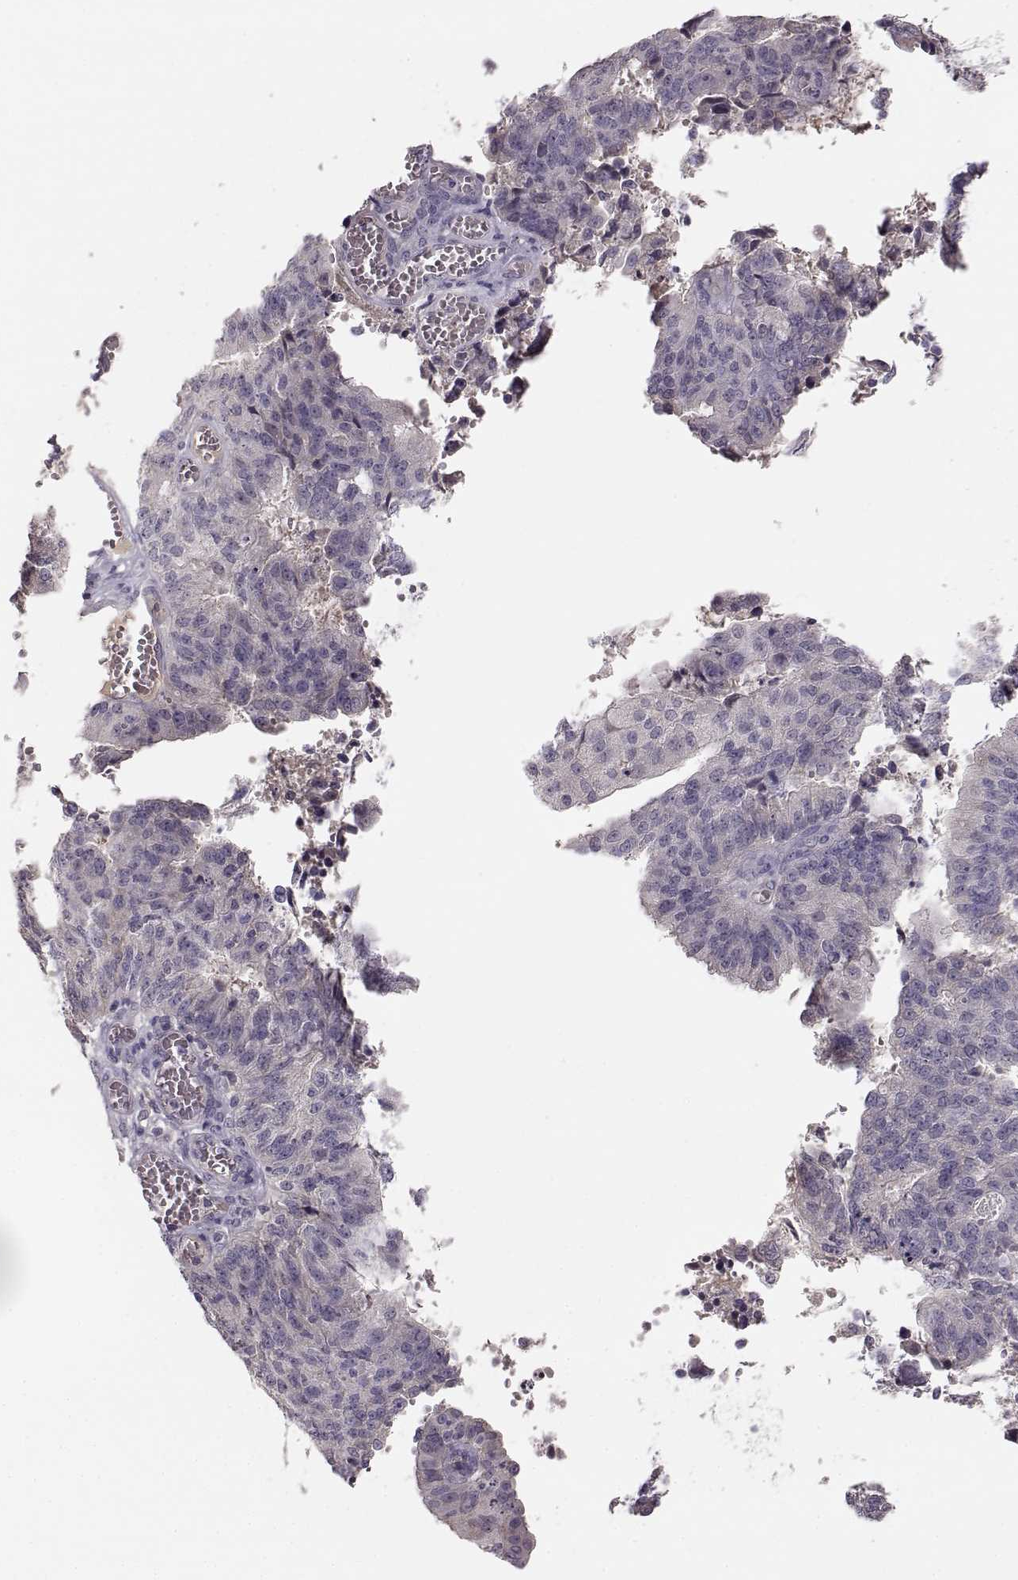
{"staining": {"intensity": "negative", "quantity": "none", "location": "none"}, "tissue": "endometrial cancer", "cell_type": "Tumor cells", "image_type": "cancer", "snomed": [{"axis": "morphology", "description": "Adenocarcinoma, NOS"}, {"axis": "topography", "description": "Endometrium"}], "caption": "High power microscopy photomicrograph of an immunohistochemistry (IHC) image of endometrial adenocarcinoma, revealing no significant expression in tumor cells.", "gene": "BFSP2", "patient": {"sex": "female", "age": 82}}